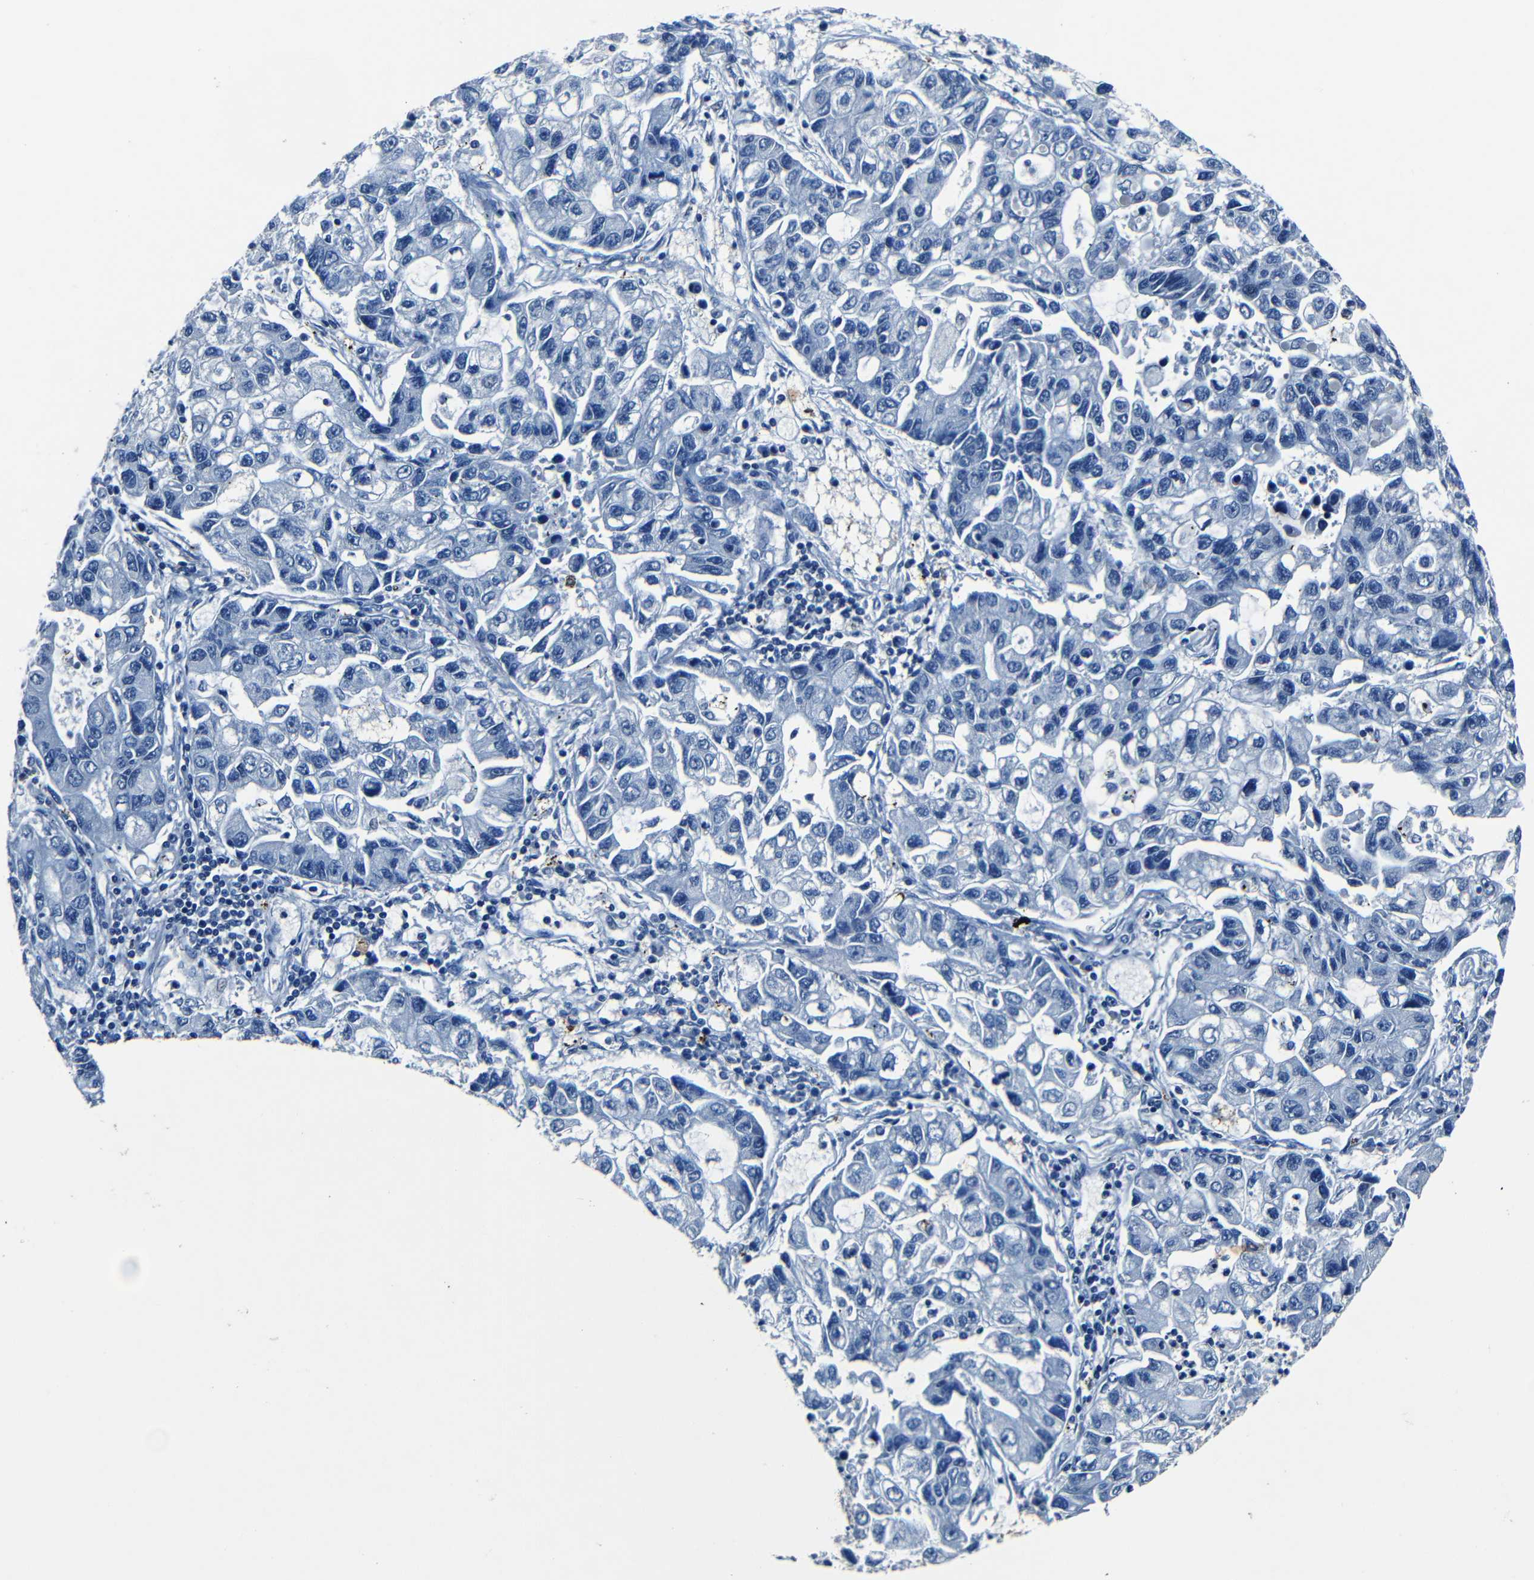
{"staining": {"intensity": "negative", "quantity": "none", "location": "none"}, "tissue": "lung cancer", "cell_type": "Tumor cells", "image_type": "cancer", "snomed": [{"axis": "morphology", "description": "Adenocarcinoma, NOS"}, {"axis": "topography", "description": "Lung"}], "caption": "Adenocarcinoma (lung) was stained to show a protein in brown. There is no significant positivity in tumor cells.", "gene": "NCMAP", "patient": {"sex": "female", "age": 51}}